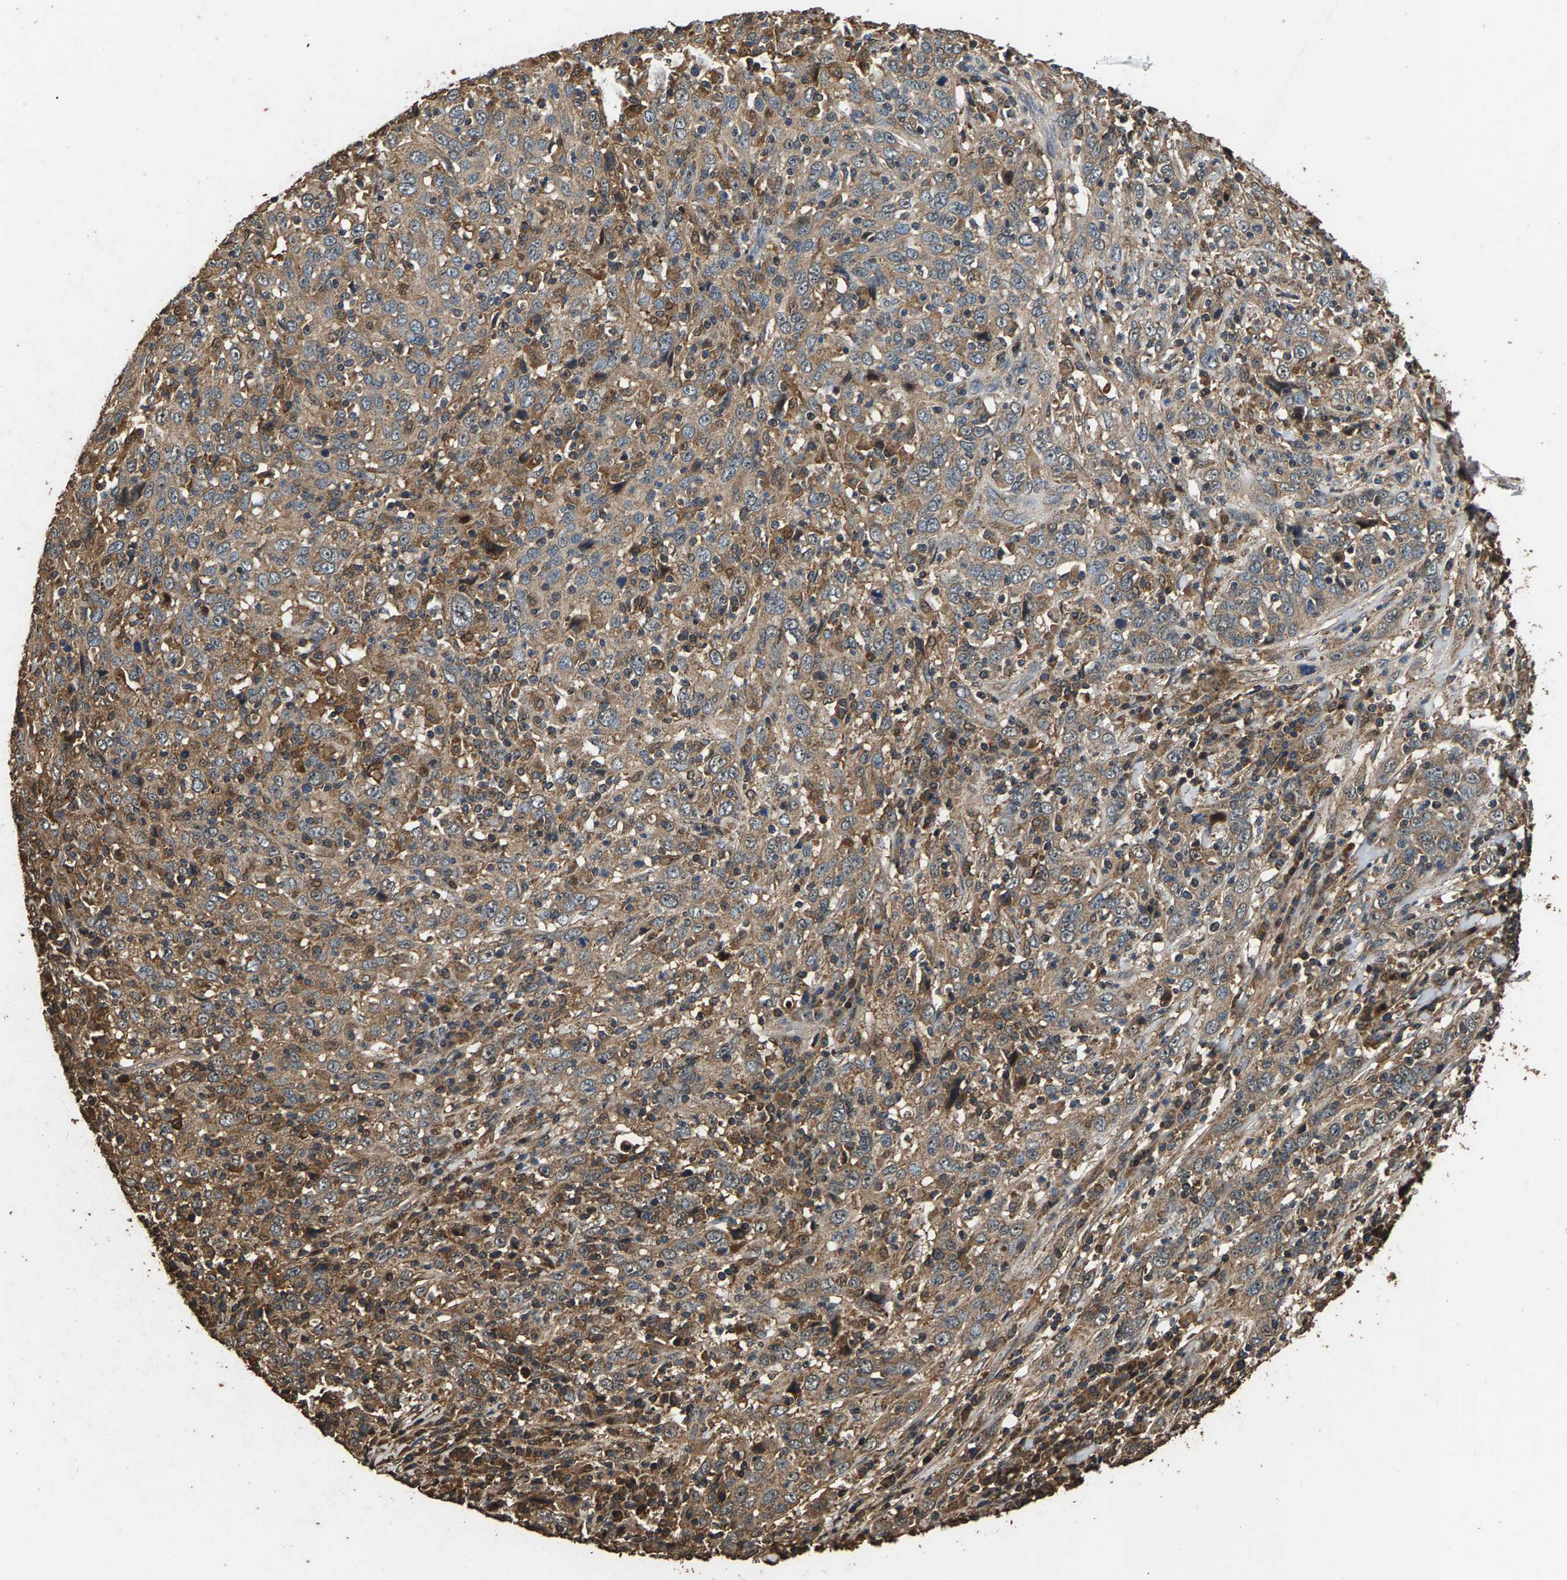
{"staining": {"intensity": "weak", "quantity": "25%-75%", "location": "cytoplasmic/membranous"}, "tissue": "cervical cancer", "cell_type": "Tumor cells", "image_type": "cancer", "snomed": [{"axis": "morphology", "description": "Squamous cell carcinoma, NOS"}, {"axis": "topography", "description": "Cervix"}], "caption": "About 25%-75% of tumor cells in human squamous cell carcinoma (cervical) exhibit weak cytoplasmic/membranous protein staining as visualized by brown immunohistochemical staining.", "gene": "MRPL27", "patient": {"sex": "female", "age": 46}}